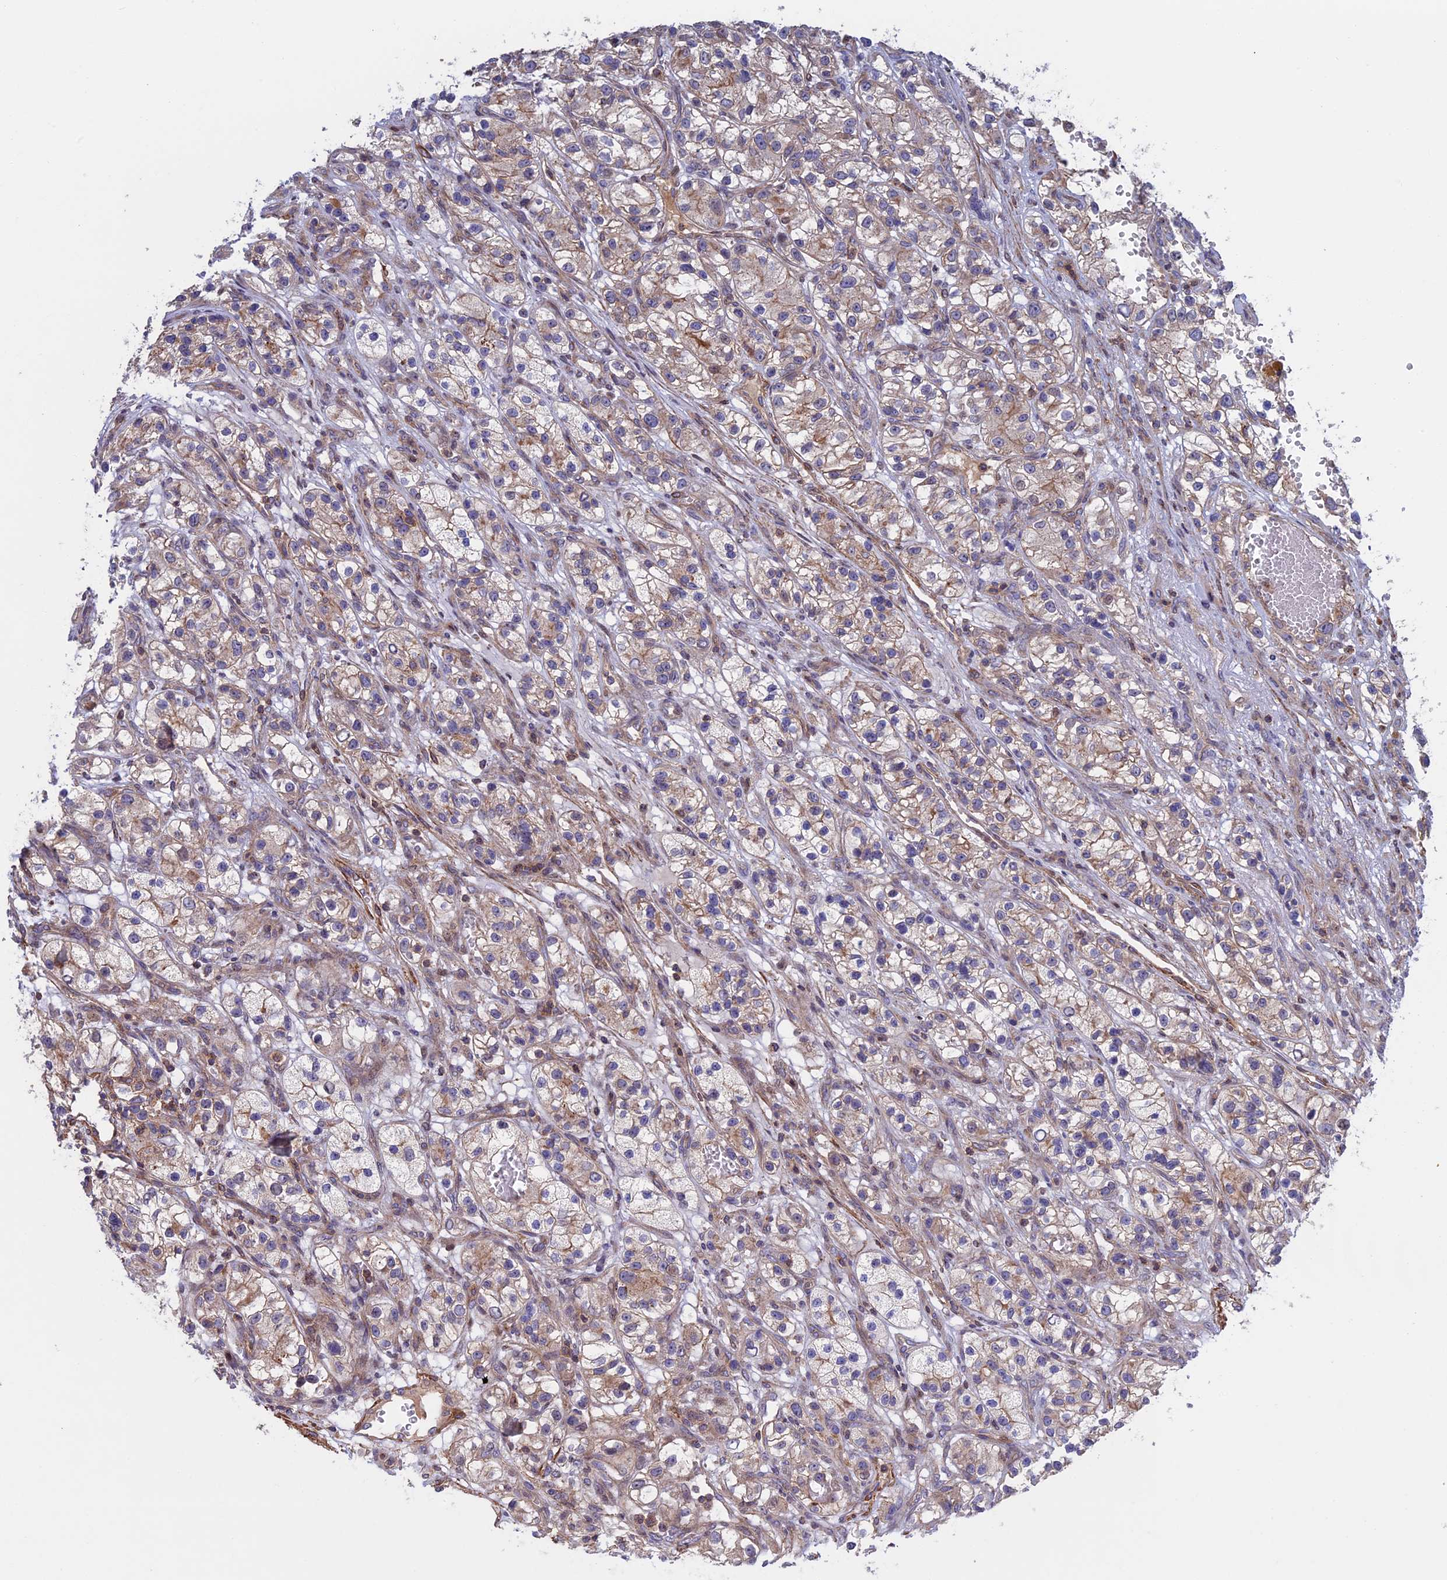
{"staining": {"intensity": "weak", "quantity": "25%-75%", "location": "cytoplasmic/membranous"}, "tissue": "renal cancer", "cell_type": "Tumor cells", "image_type": "cancer", "snomed": [{"axis": "morphology", "description": "Adenocarcinoma, NOS"}, {"axis": "topography", "description": "Kidney"}], "caption": "This is an image of immunohistochemistry staining of adenocarcinoma (renal), which shows weak staining in the cytoplasmic/membranous of tumor cells.", "gene": "LYPD5", "patient": {"sex": "female", "age": 57}}